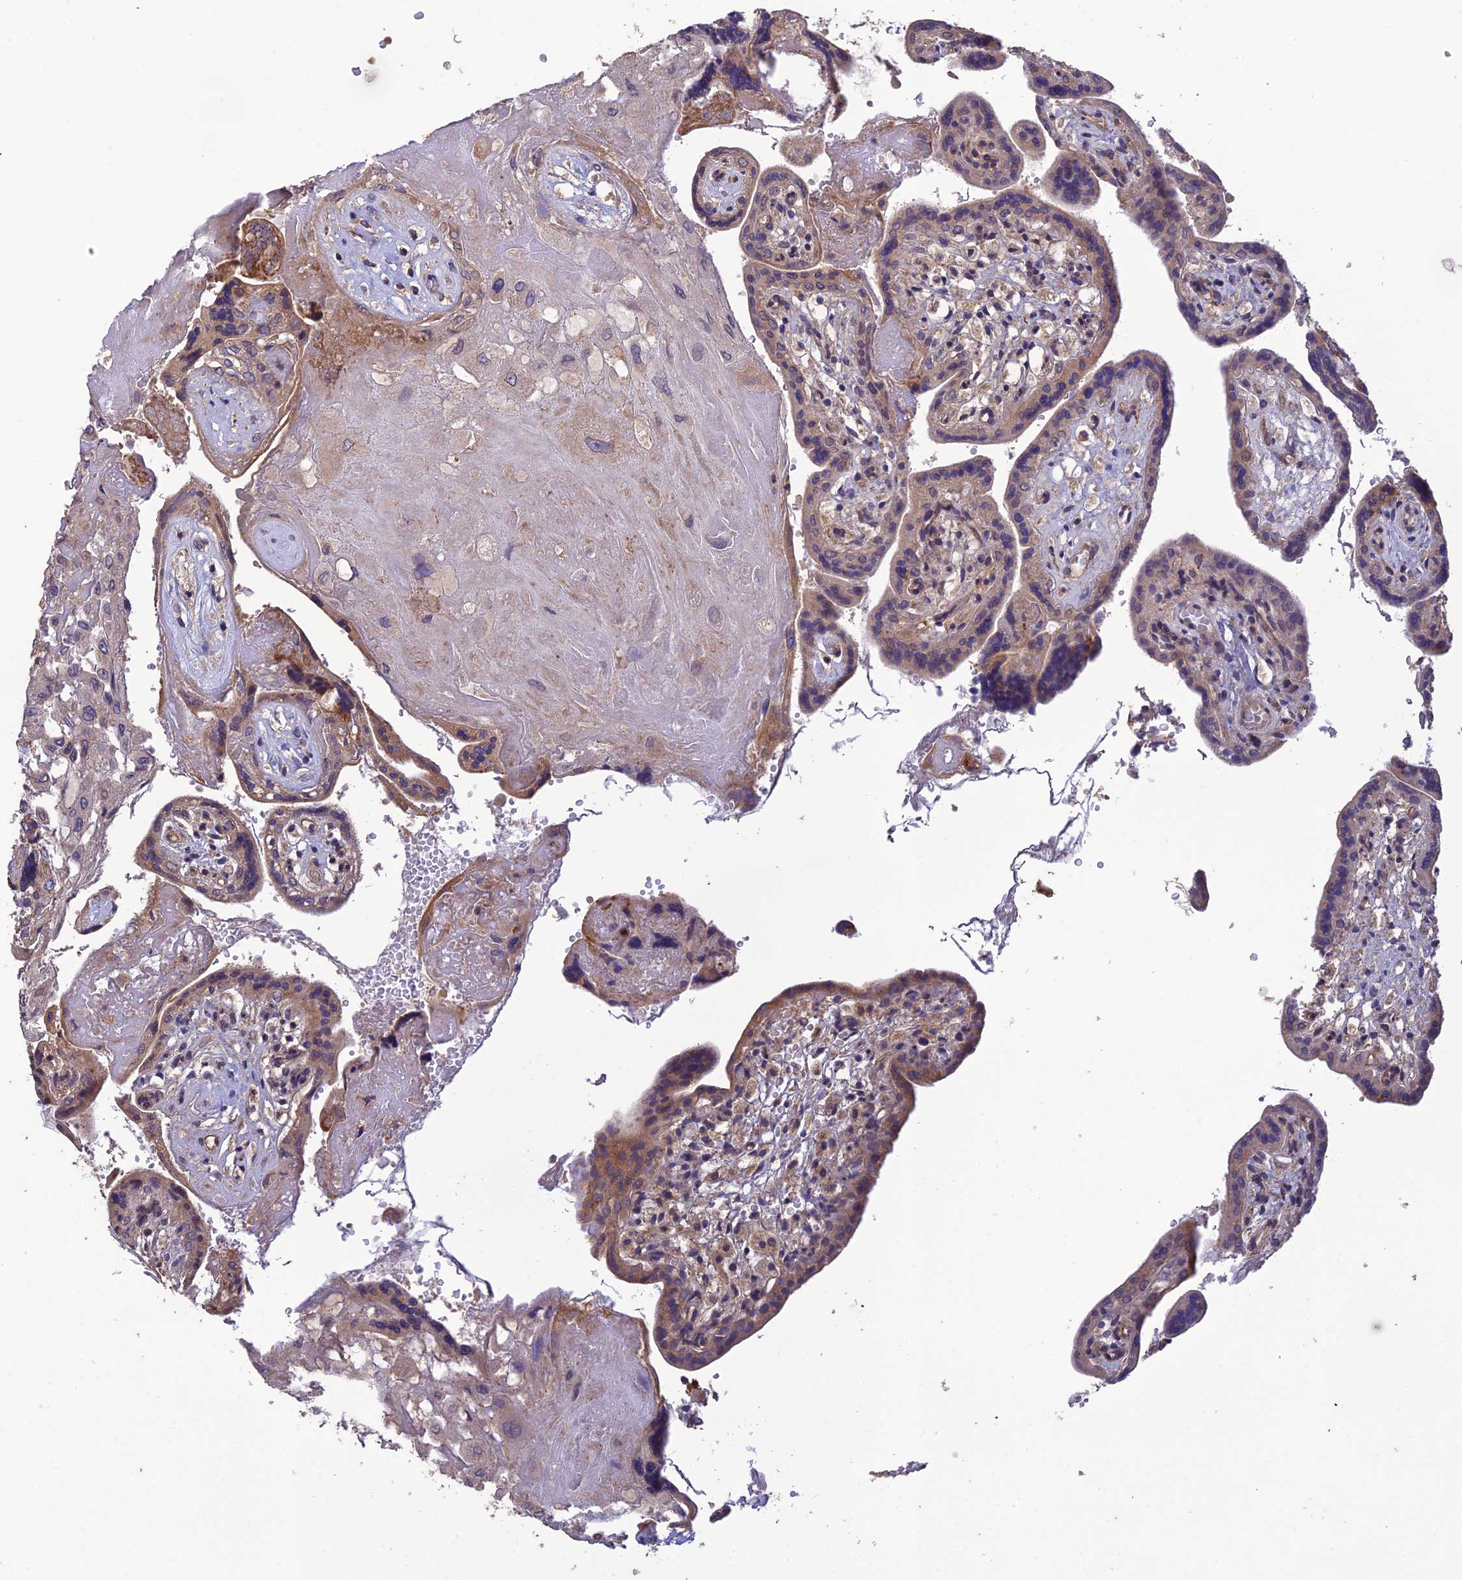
{"staining": {"intensity": "moderate", "quantity": ">75%", "location": "cytoplasmic/membranous"}, "tissue": "placenta", "cell_type": "Trophoblastic cells", "image_type": "normal", "snomed": [{"axis": "morphology", "description": "Normal tissue, NOS"}, {"axis": "topography", "description": "Placenta"}], "caption": "A high-resolution photomicrograph shows IHC staining of normal placenta, which exhibits moderate cytoplasmic/membranous positivity in approximately >75% of trophoblastic cells. The staining is performed using DAB (3,3'-diaminobenzidine) brown chromogen to label protein expression. The nuclei are counter-stained blue using hematoxylin.", "gene": "MIOS", "patient": {"sex": "female", "age": 37}}